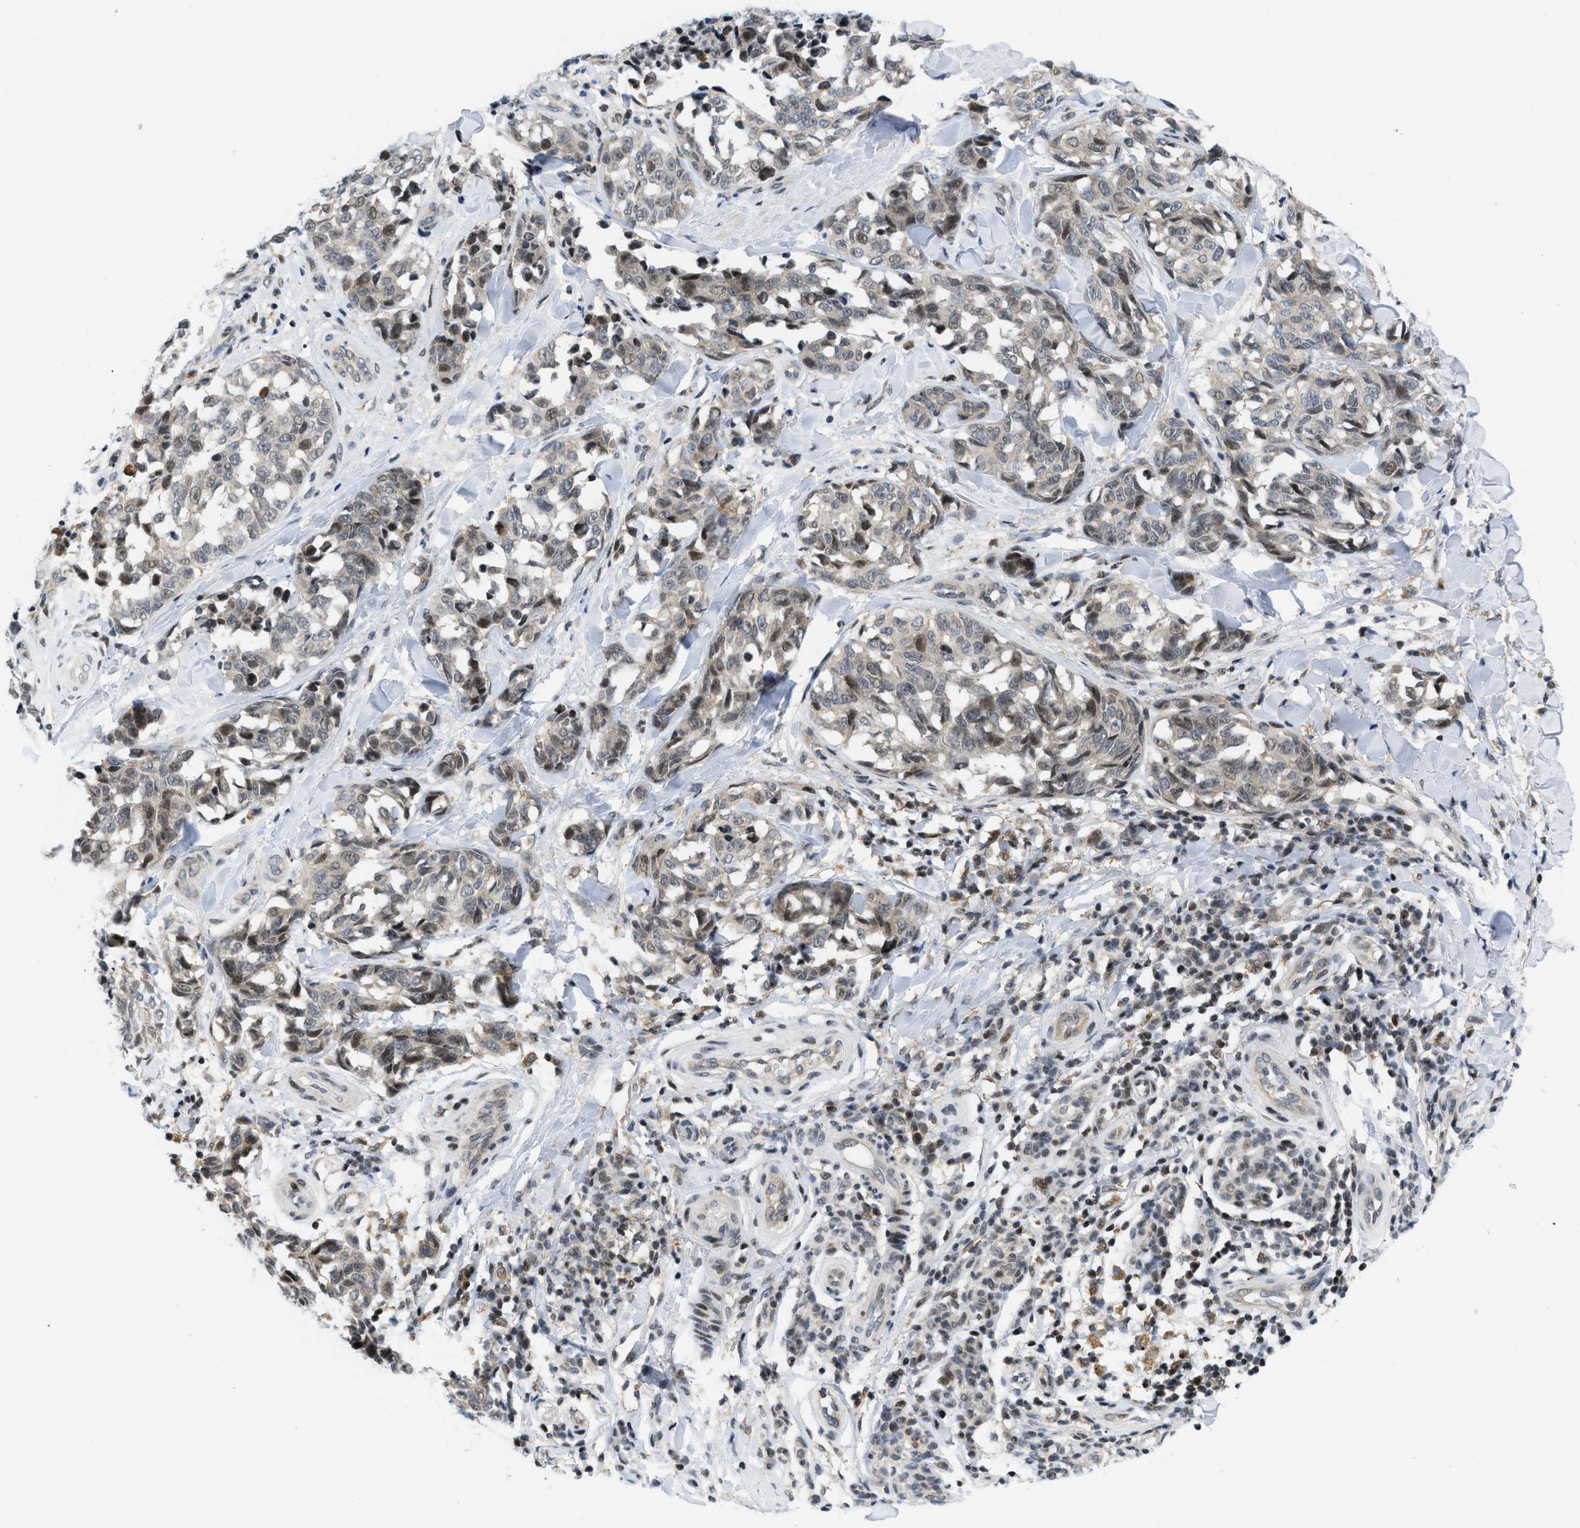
{"staining": {"intensity": "moderate", "quantity": "<25%", "location": "nuclear"}, "tissue": "melanoma", "cell_type": "Tumor cells", "image_type": "cancer", "snomed": [{"axis": "morphology", "description": "Malignant melanoma, NOS"}, {"axis": "topography", "description": "Skin"}], "caption": "A high-resolution image shows immunohistochemistry staining of melanoma, which demonstrates moderate nuclear expression in about <25% of tumor cells.", "gene": "ING1", "patient": {"sex": "female", "age": 64}}